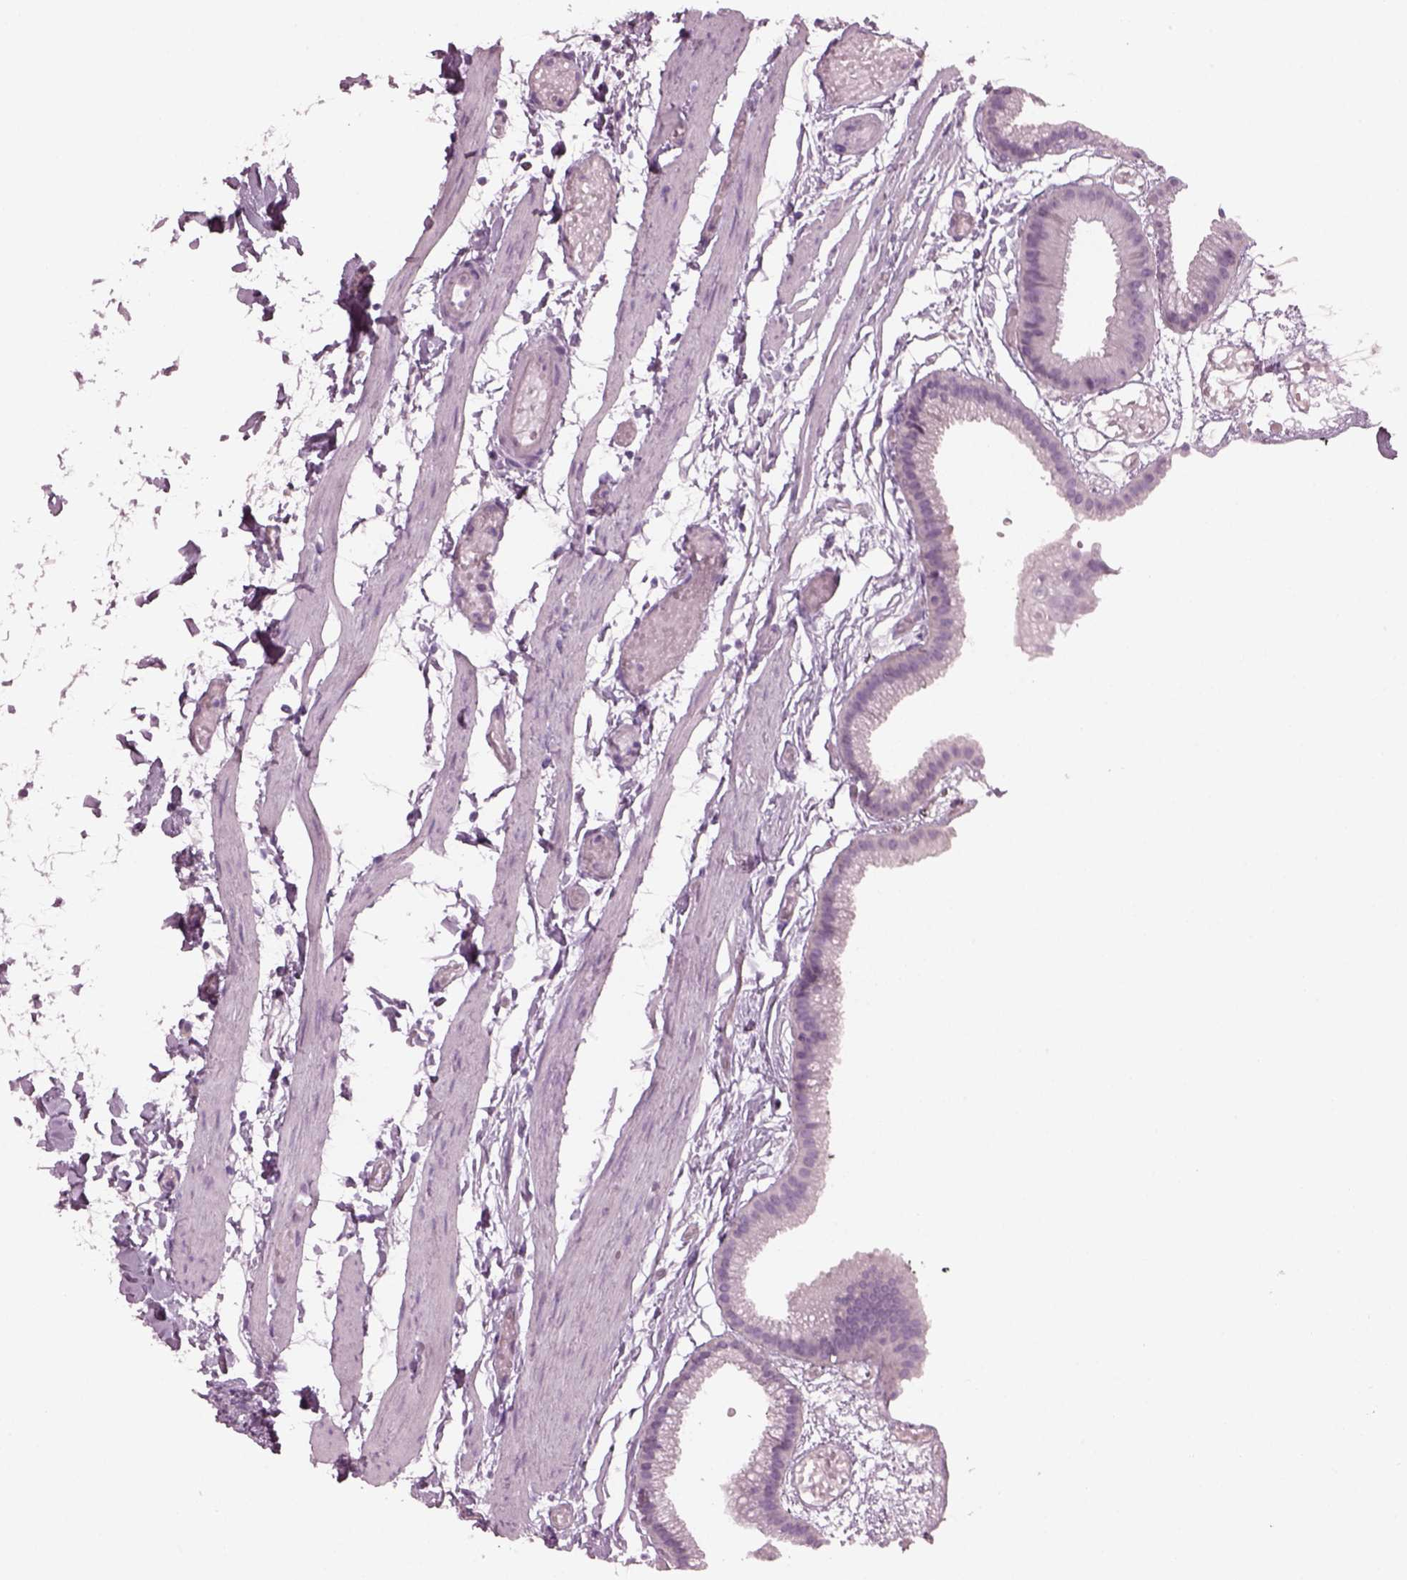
{"staining": {"intensity": "negative", "quantity": "none", "location": "none"}, "tissue": "gallbladder", "cell_type": "Glandular cells", "image_type": "normal", "snomed": [{"axis": "morphology", "description": "Normal tissue, NOS"}, {"axis": "topography", "description": "Gallbladder"}], "caption": "A photomicrograph of human gallbladder is negative for staining in glandular cells. (Stains: DAB IHC with hematoxylin counter stain, Microscopy: brightfield microscopy at high magnification).", "gene": "PDC", "patient": {"sex": "female", "age": 45}}